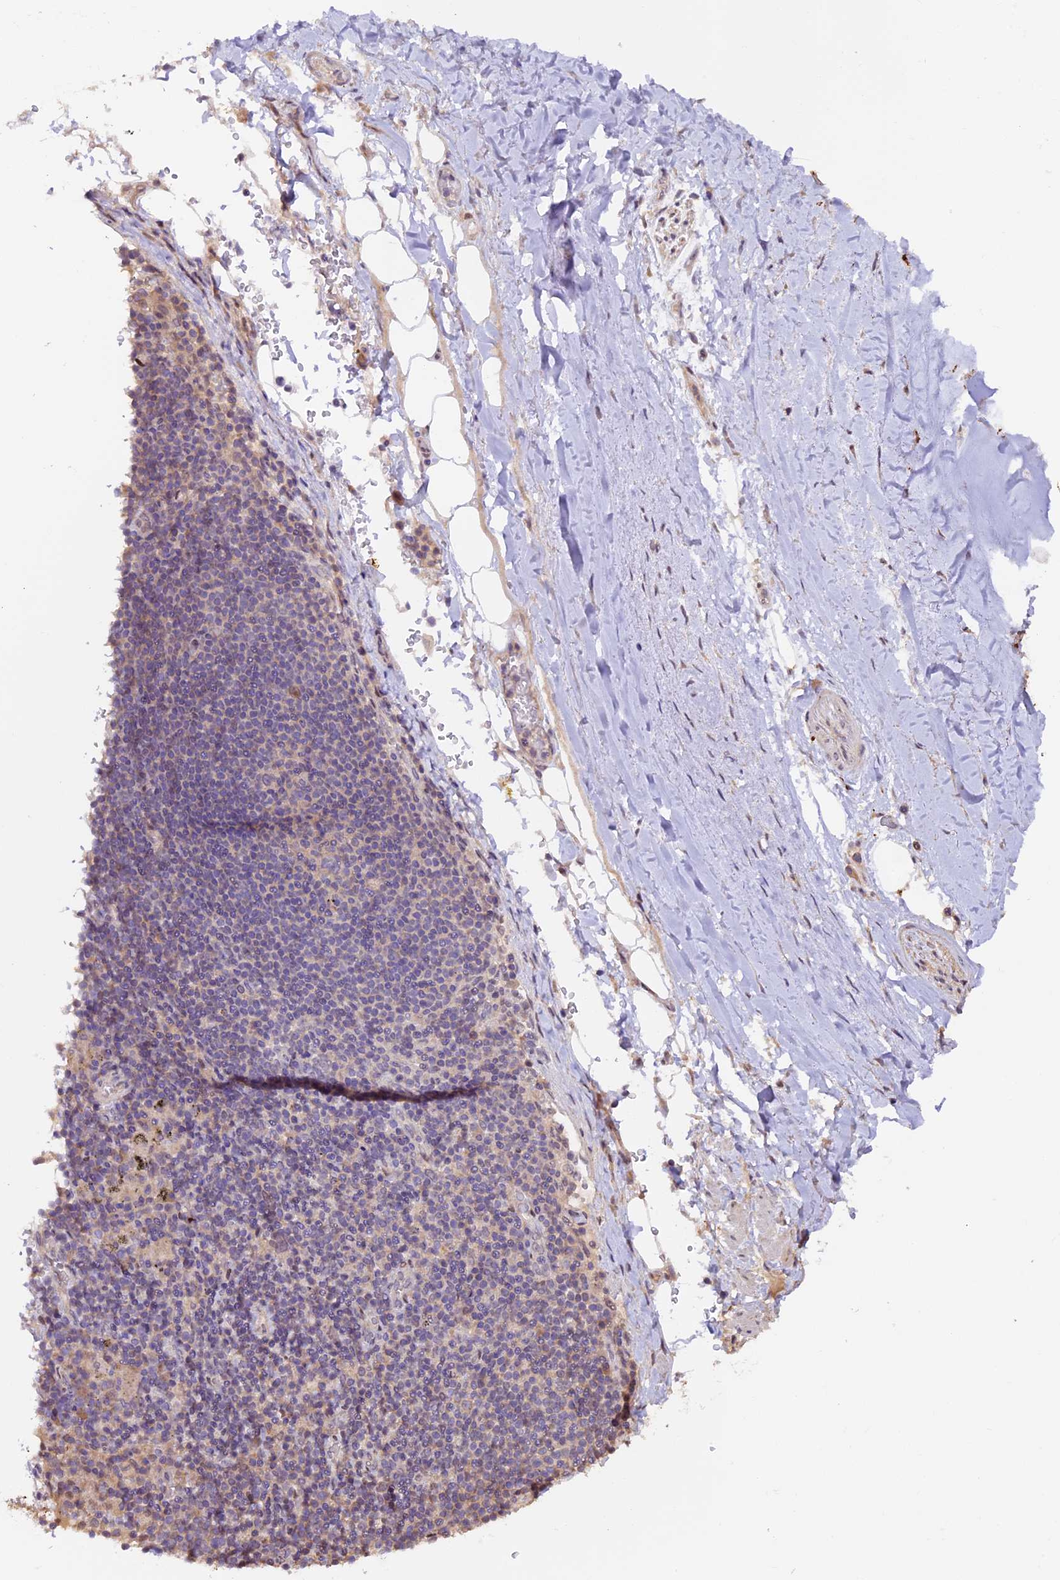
{"staining": {"intensity": "negative", "quantity": "none", "location": "none"}, "tissue": "adipose tissue", "cell_type": "Adipocytes", "image_type": "normal", "snomed": [{"axis": "morphology", "description": "Normal tissue, NOS"}, {"axis": "topography", "description": "Lymph node"}, {"axis": "topography", "description": "Cartilage tissue"}, {"axis": "topography", "description": "Bronchus"}], "caption": "High magnification brightfield microscopy of normal adipose tissue stained with DAB (brown) and counterstained with hematoxylin (blue): adipocytes show no significant positivity.", "gene": "NCK2", "patient": {"sex": "male", "age": 63}}